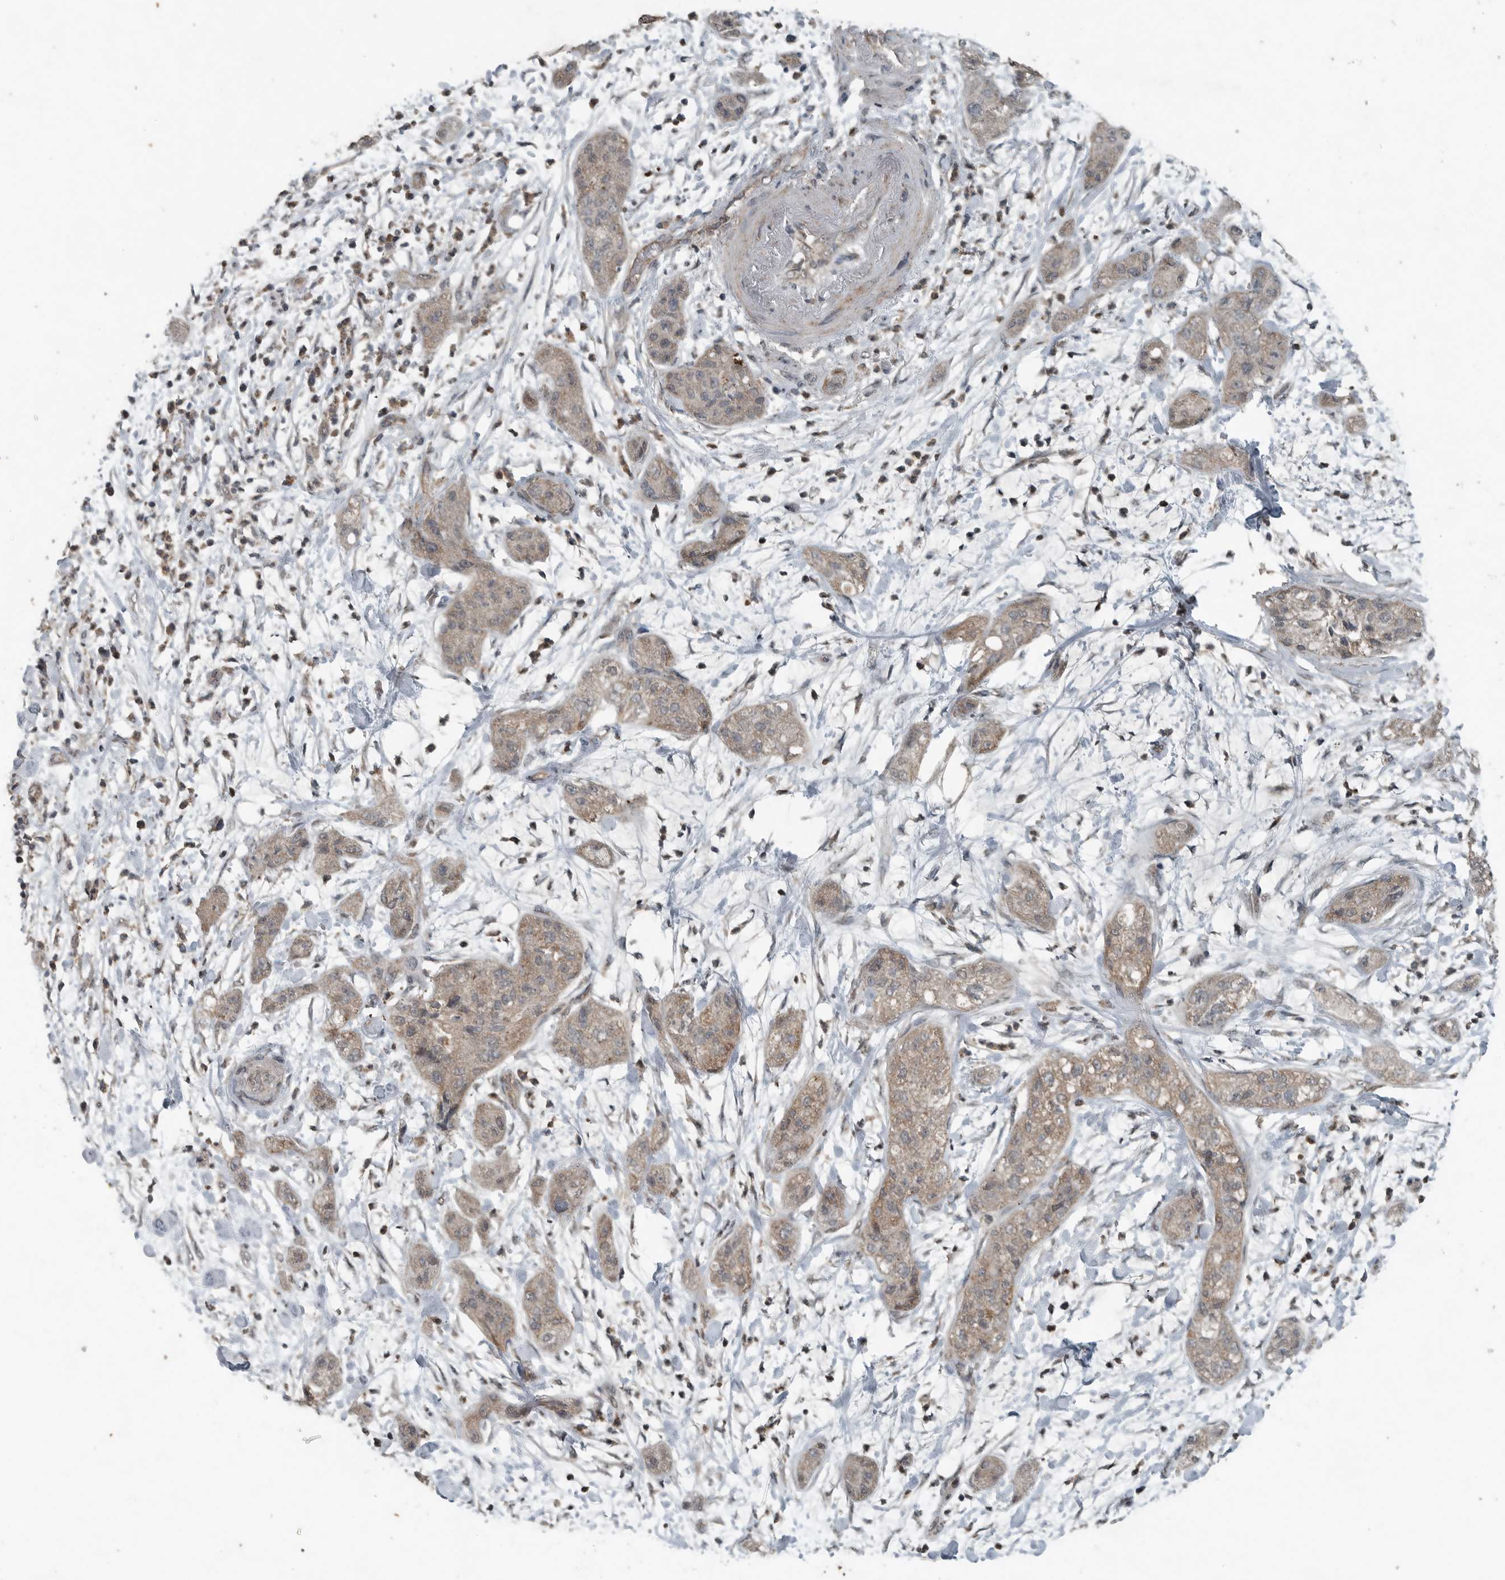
{"staining": {"intensity": "weak", "quantity": ">75%", "location": "cytoplasmic/membranous"}, "tissue": "pancreatic cancer", "cell_type": "Tumor cells", "image_type": "cancer", "snomed": [{"axis": "morphology", "description": "Adenocarcinoma, NOS"}, {"axis": "topography", "description": "Pancreas"}], "caption": "This is a micrograph of IHC staining of adenocarcinoma (pancreatic), which shows weak positivity in the cytoplasmic/membranous of tumor cells.", "gene": "IL6ST", "patient": {"sex": "female", "age": 78}}